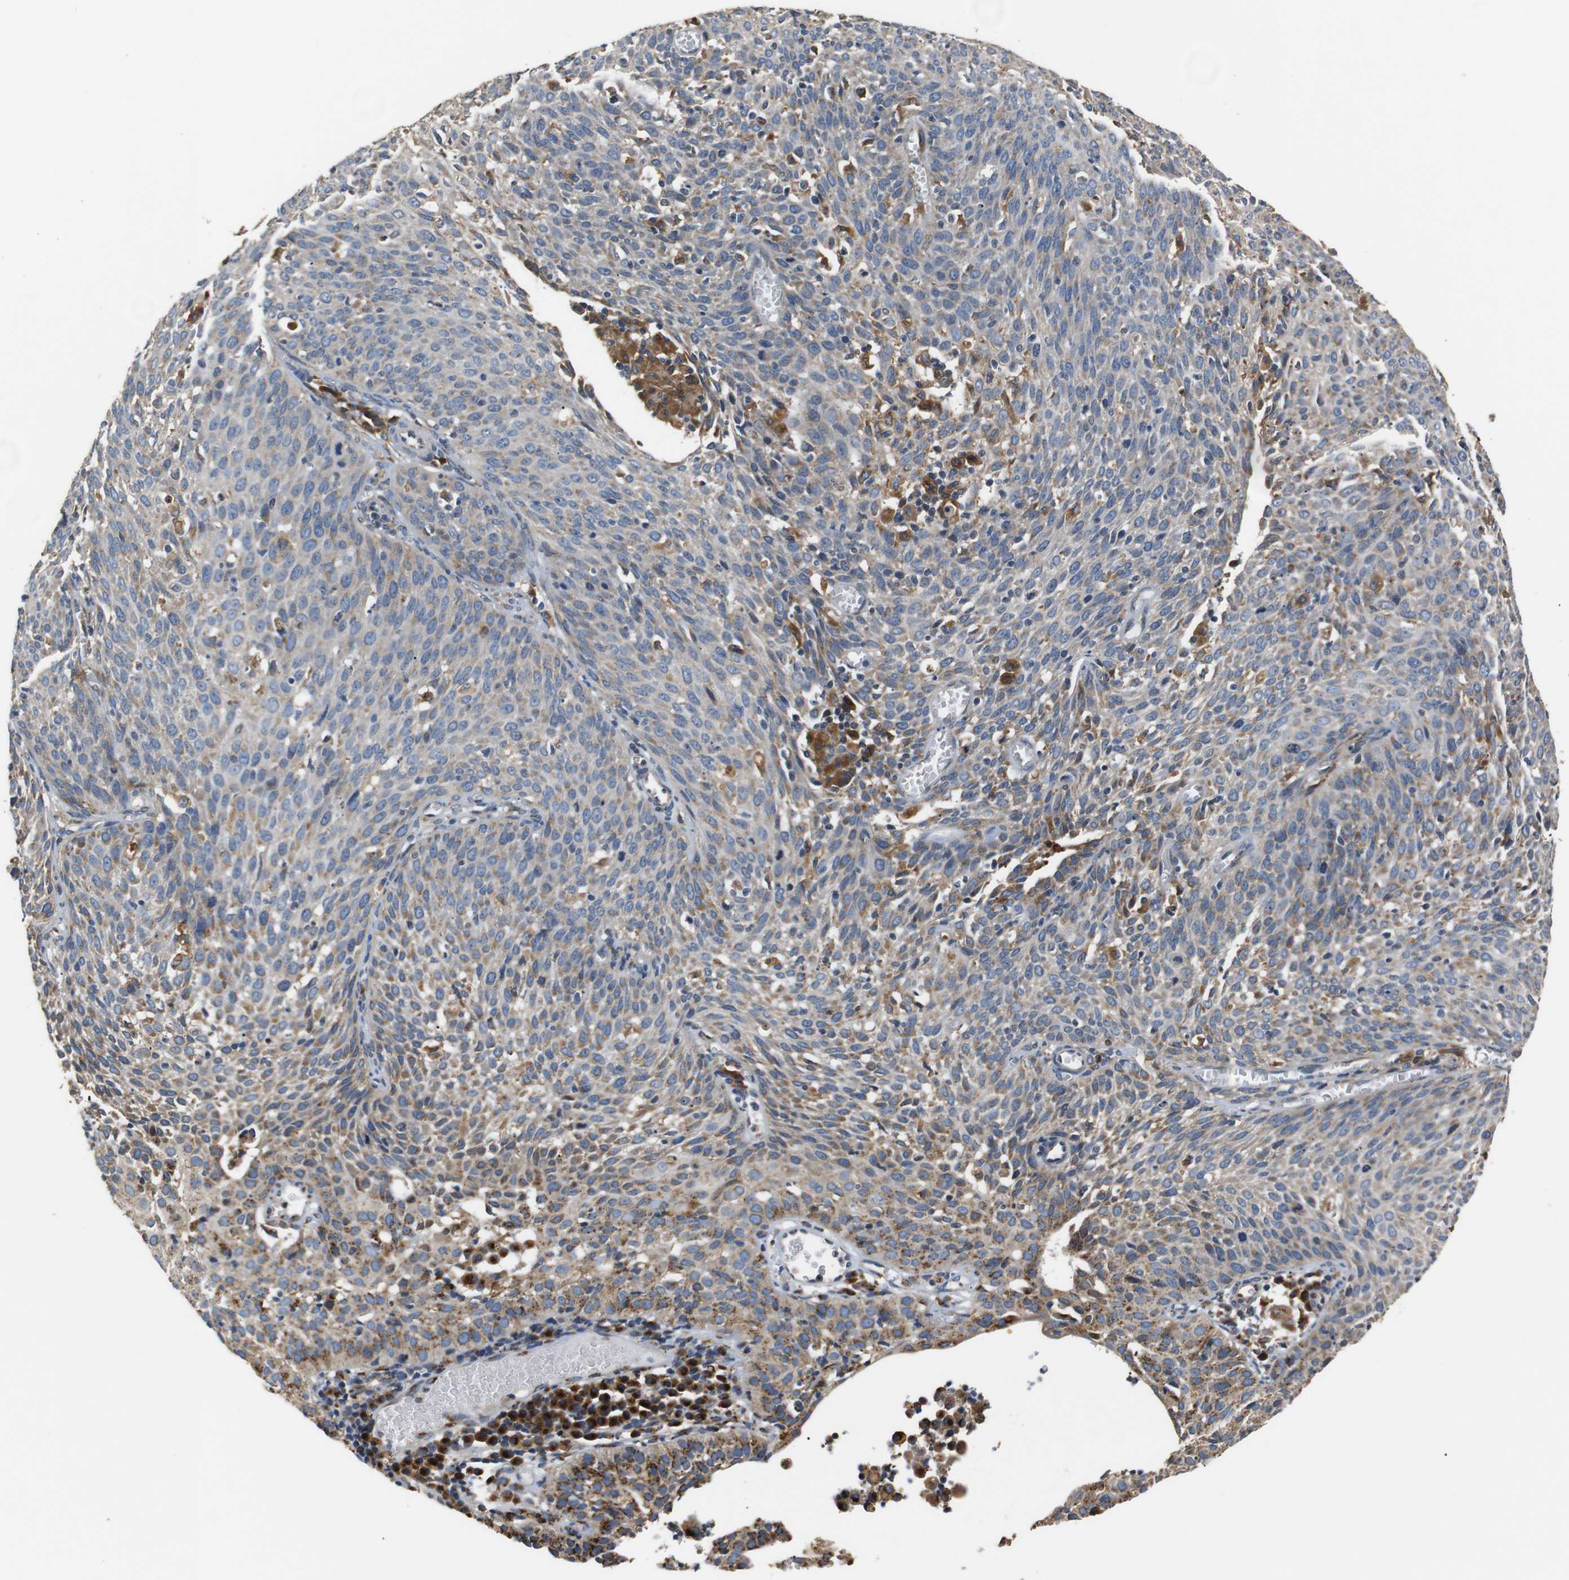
{"staining": {"intensity": "moderate", "quantity": "25%-75%", "location": "cytoplasmic/membranous"}, "tissue": "cervical cancer", "cell_type": "Tumor cells", "image_type": "cancer", "snomed": [{"axis": "morphology", "description": "Squamous cell carcinoma, NOS"}, {"axis": "topography", "description": "Cervix"}], "caption": "Tumor cells reveal medium levels of moderate cytoplasmic/membranous expression in approximately 25%-75% of cells in cervical cancer (squamous cell carcinoma).", "gene": "TMED2", "patient": {"sex": "female", "age": 38}}